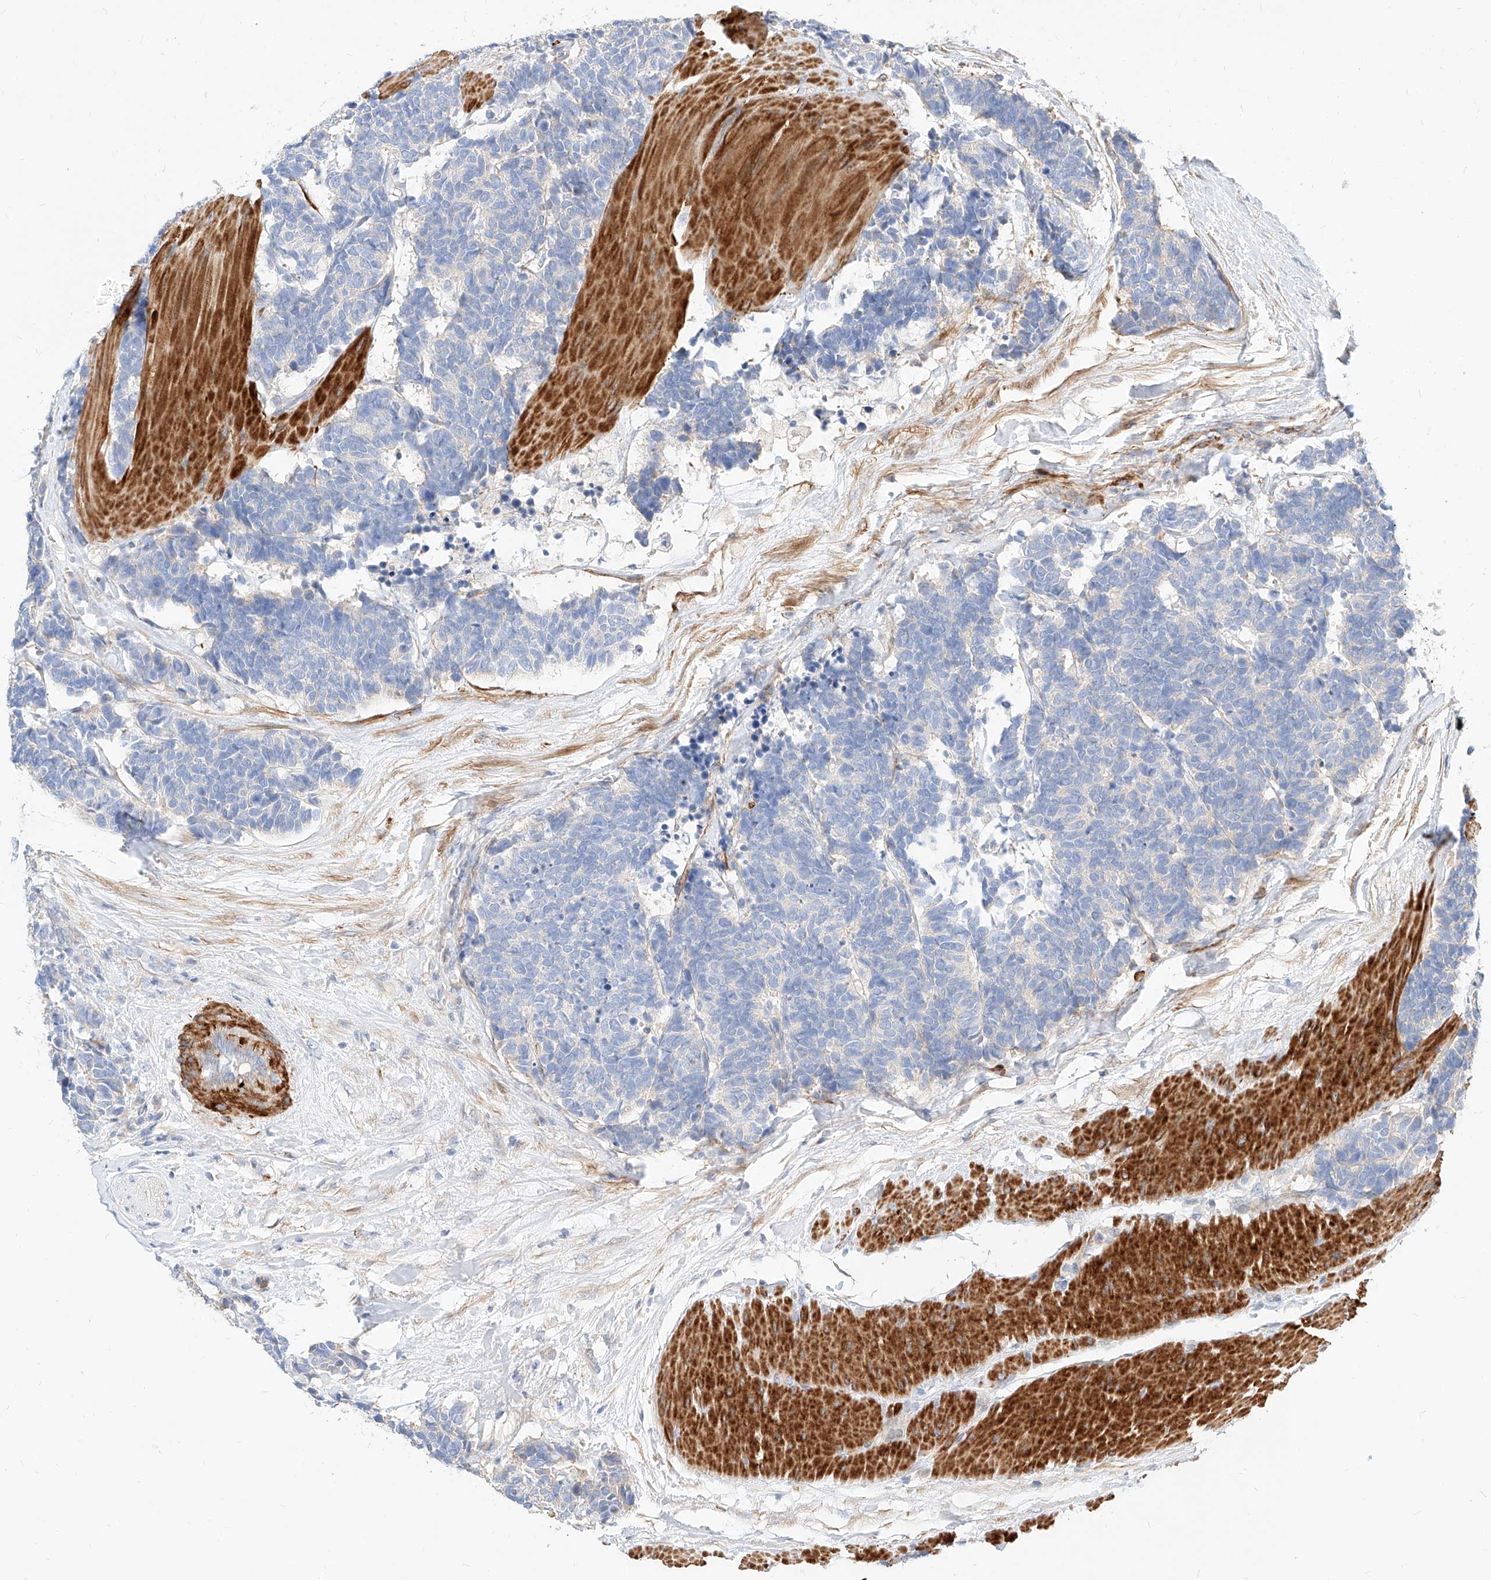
{"staining": {"intensity": "negative", "quantity": "none", "location": "none"}, "tissue": "carcinoid", "cell_type": "Tumor cells", "image_type": "cancer", "snomed": [{"axis": "morphology", "description": "Carcinoma, NOS"}, {"axis": "morphology", "description": "Carcinoid, malignant, NOS"}, {"axis": "topography", "description": "Urinary bladder"}], "caption": "Immunohistochemistry of human carcinoma displays no expression in tumor cells.", "gene": "KCNH5", "patient": {"sex": "male", "age": 57}}